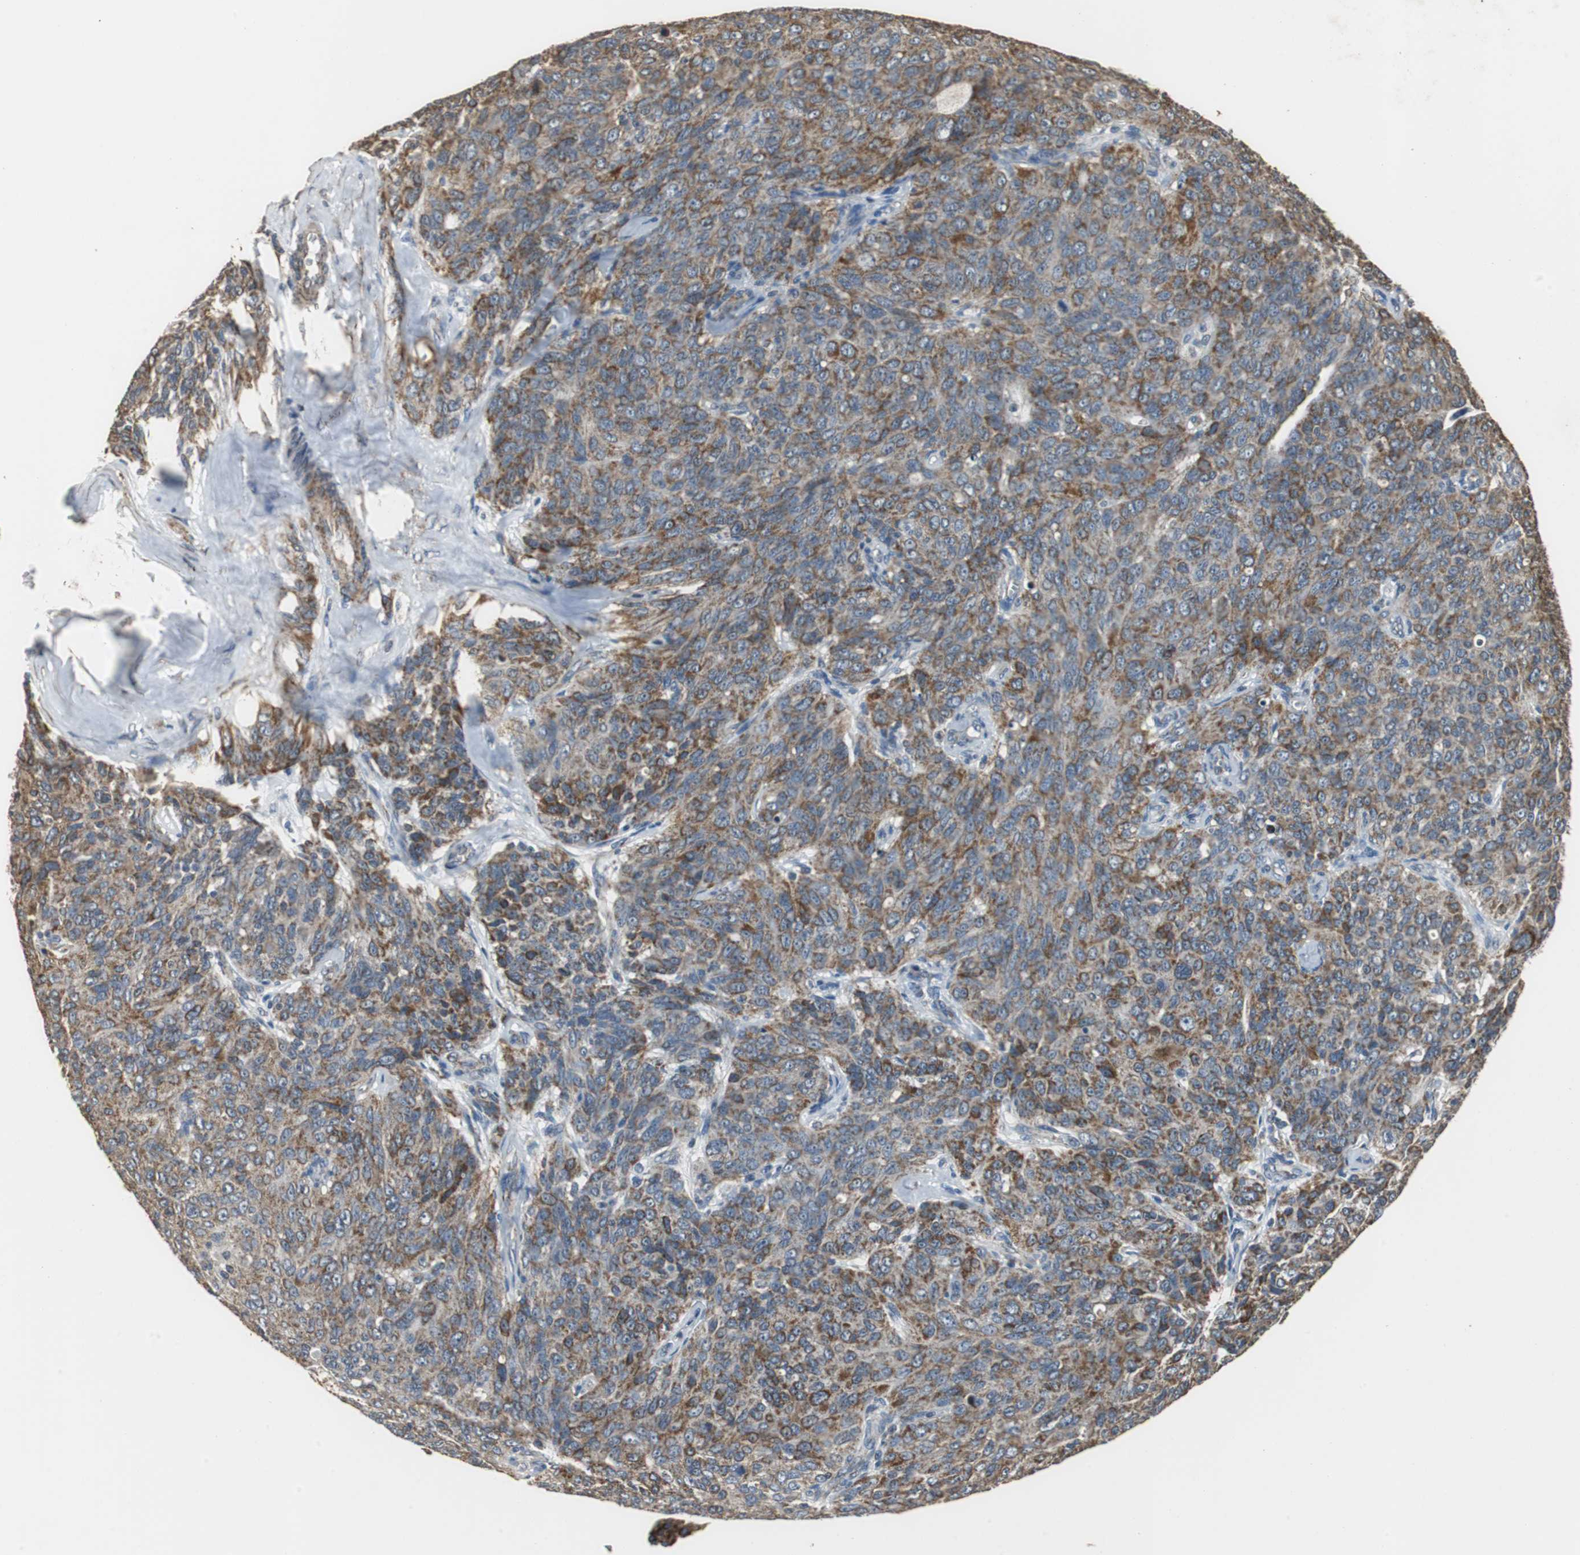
{"staining": {"intensity": "moderate", "quantity": "25%-75%", "location": "cytoplasmic/membranous"}, "tissue": "ovarian cancer", "cell_type": "Tumor cells", "image_type": "cancer", "snomed": [{"axis": "morphology", "description": "Carcinoma, endometroid"}, {"axis": "topography", "description": "Ovary"}], "caption": "A brown stain highlights moderate cytoplasmic/membranous expression of a protein in endometroid carcinoma (ovarian) tumor cells. (DAB (3,3'-diaminobenzidine) IHC with brightfield microscopy, high magnification).", "gene": "NNT", "patient": {"sex": "female", "age": 60}}